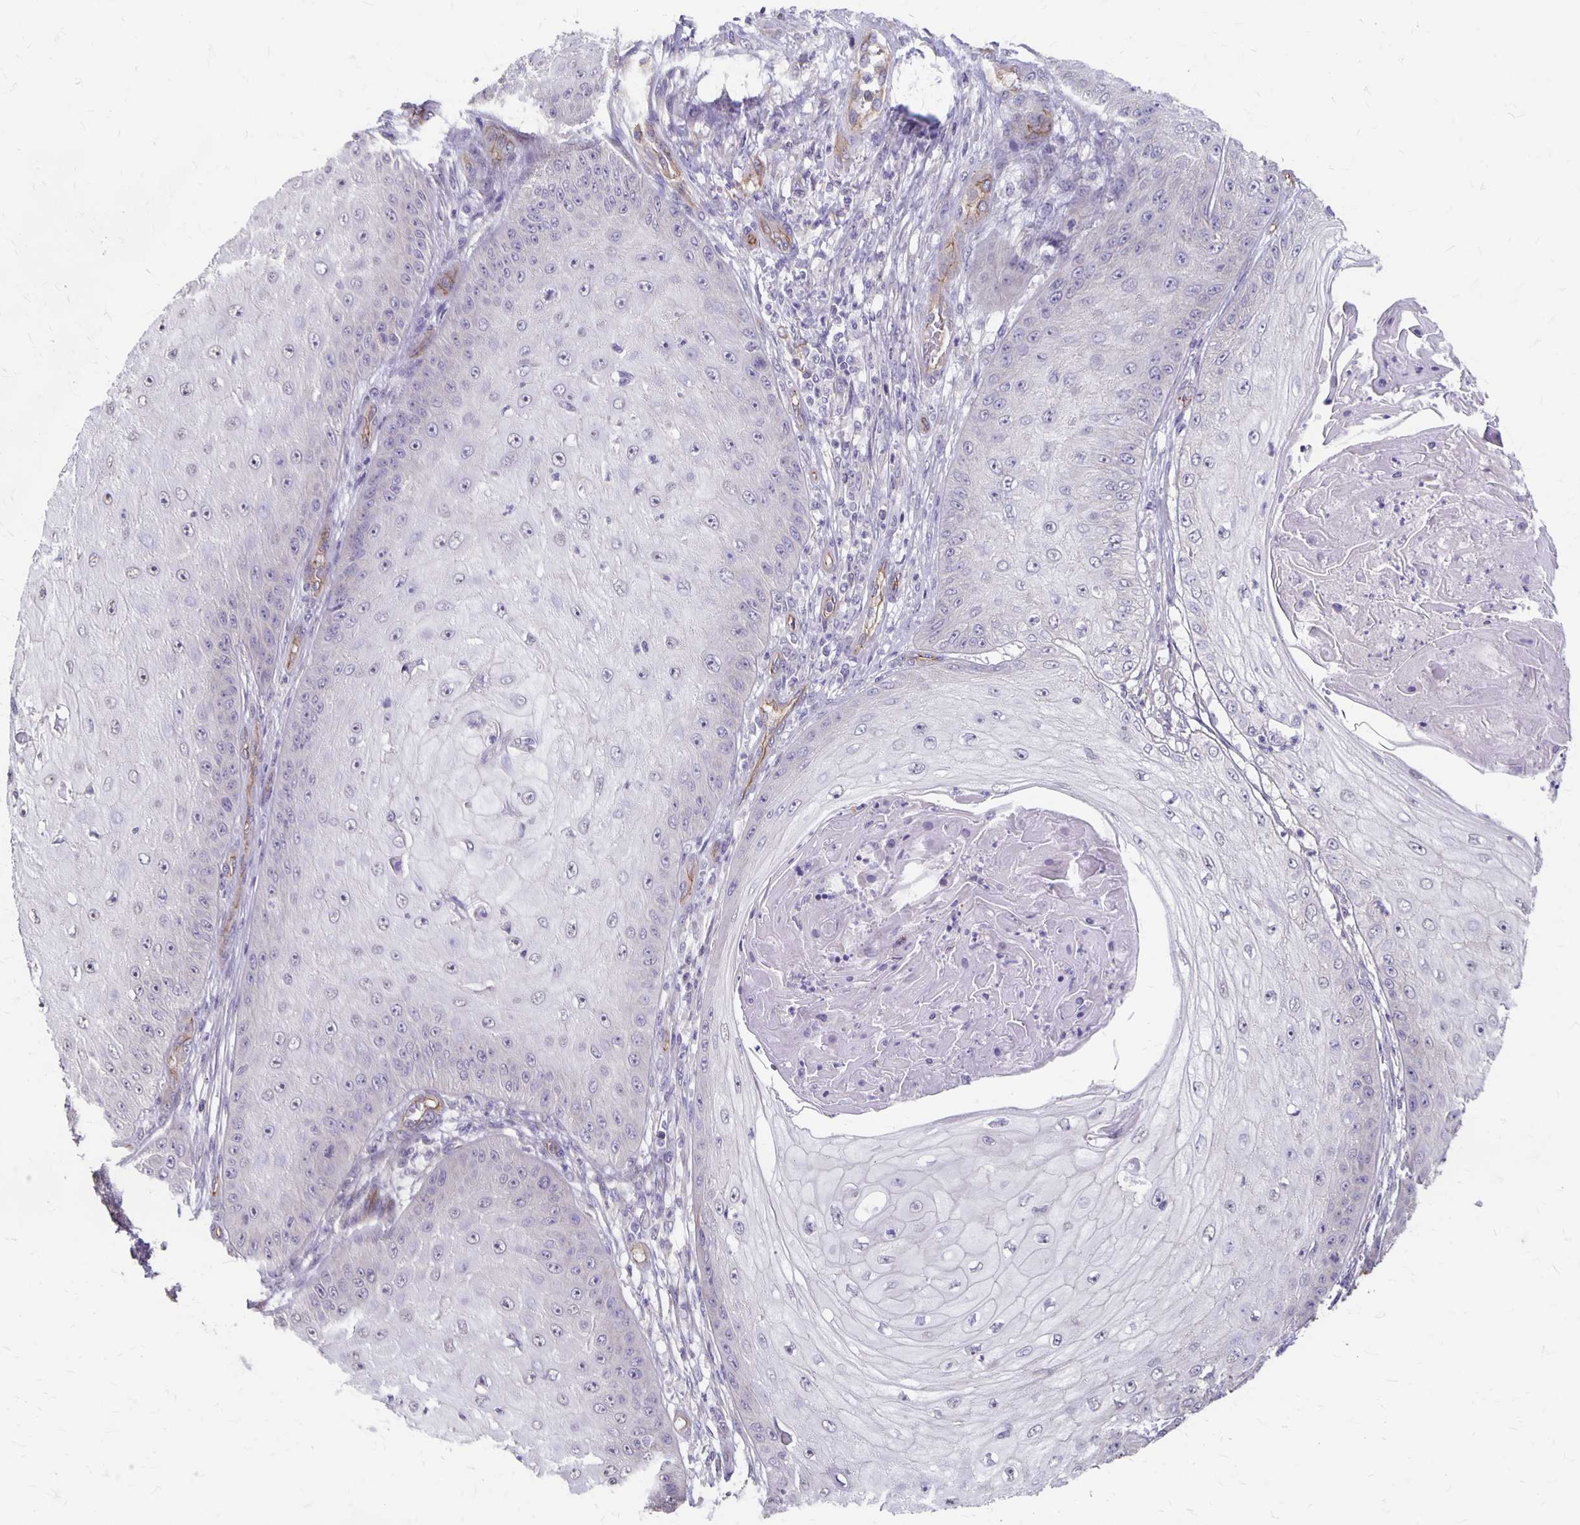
{"staining": {"intensity": "negative", "quantity": "none", "location": "none"}, "tissue": "skin cancer", "cell_type": "Tumor cells", "image_type": "cancer", "snomed": [{"axis": "morphology", "description": "Squamous cell carcinoma, NOS"}, {"axis": "topography", "description": "Skin"}], "caption": "Skin cancer was stained to show a protein in brown. There is no significant positivity in tumor cells.", "gene": "PPP1R3E", "patient": {"sex": "male", "age": 70}}